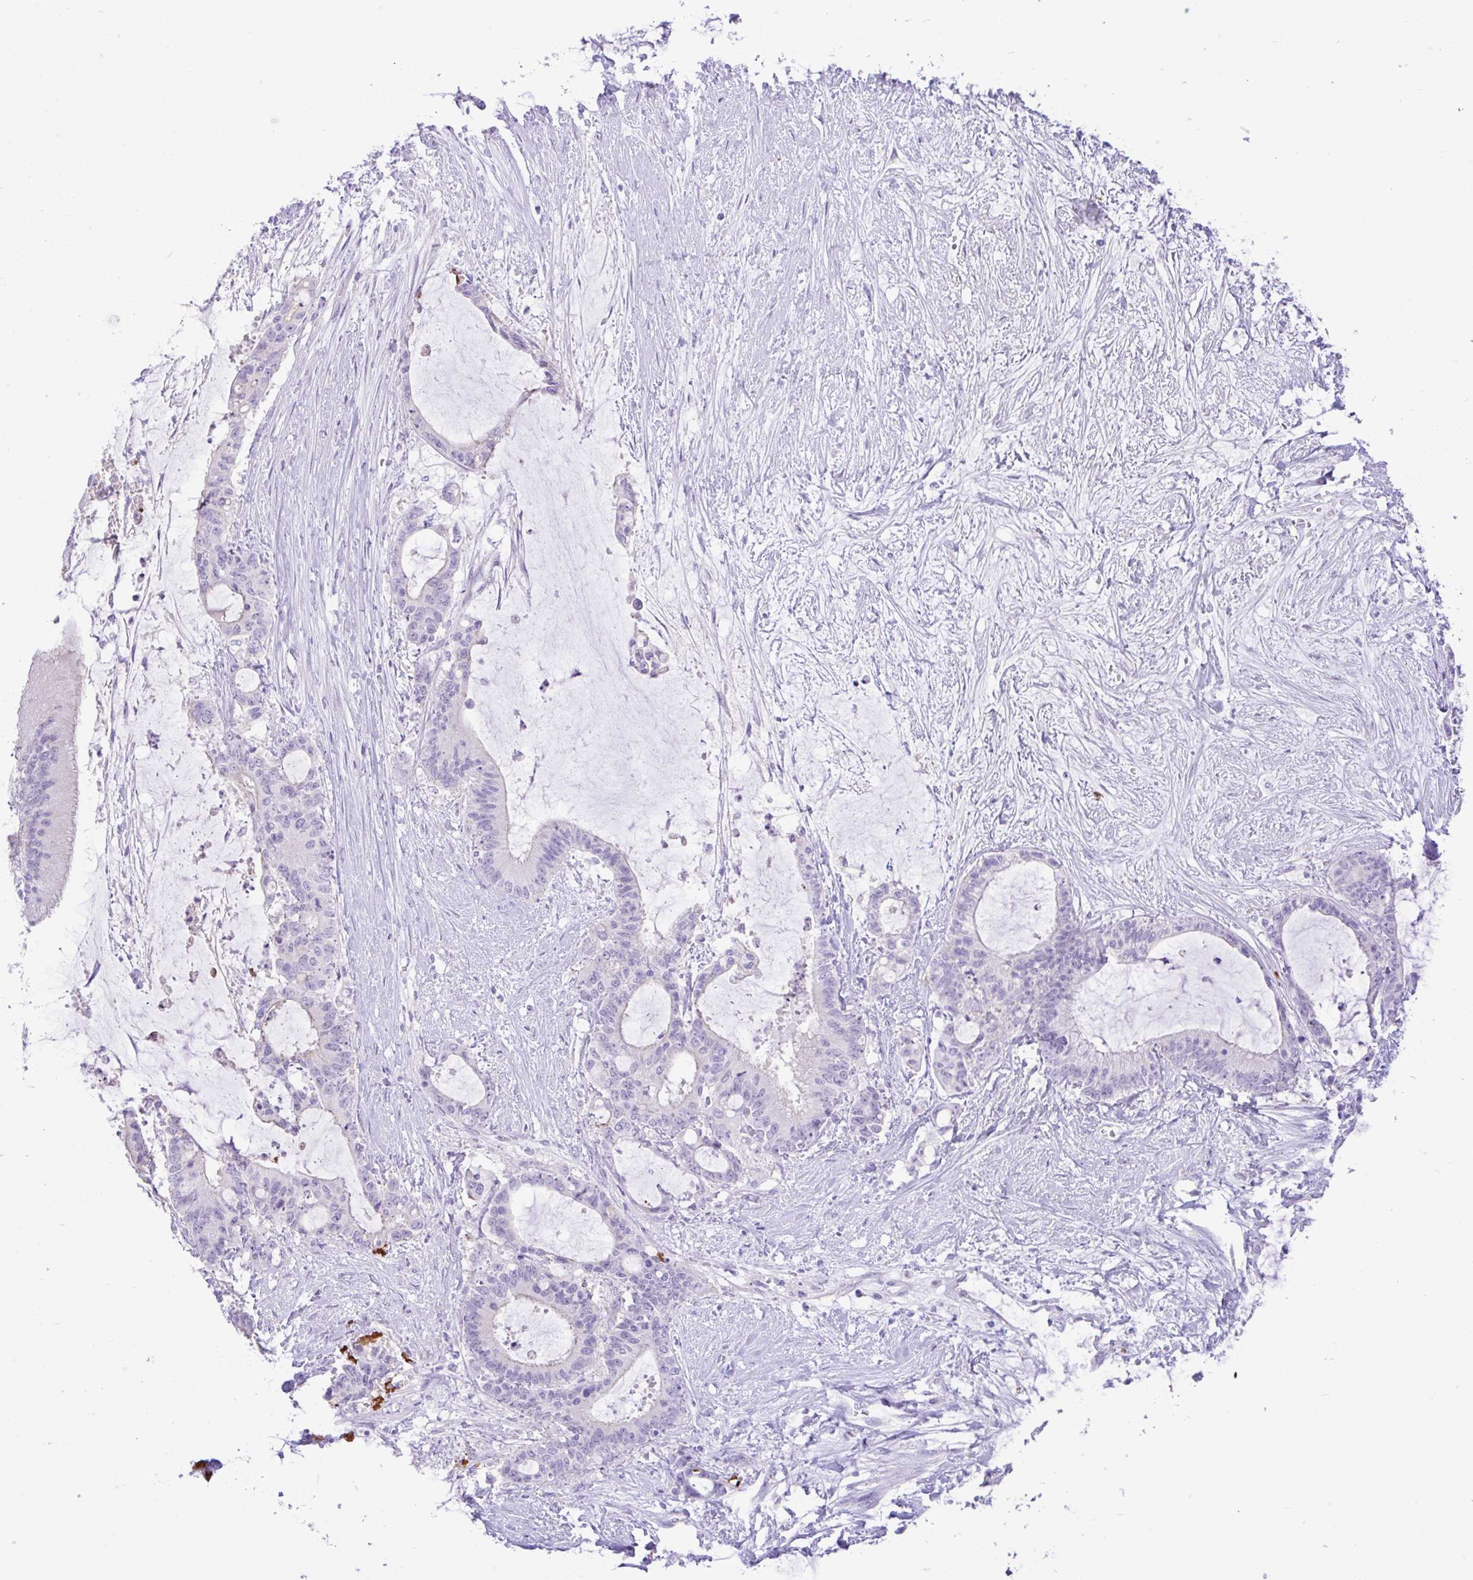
{"staining": {"intensity": "negative", "quantity": "none", "location": "none"}, "tissue": "liver cancer", "cell_type": "Tumor cells", "image_type": "cancer", "snomed": [{"axis": "morphology", "description": "Normal tissue, NOS"}, {"axis": "morphology", "description": "Cholangiocarcinoma"}, {"axis": "topography", "description": "Liver"}, {"axis": "topography", "description": "Peripheral nerve tissue"}], "caption": "DAB immunohistochemical staining of liver cancer (cholangiocarcinoma) demonstrates no significant positivity in tumor cells.", "gene": "ZNF101", "patient": {"sex": "female", "age": 73}}